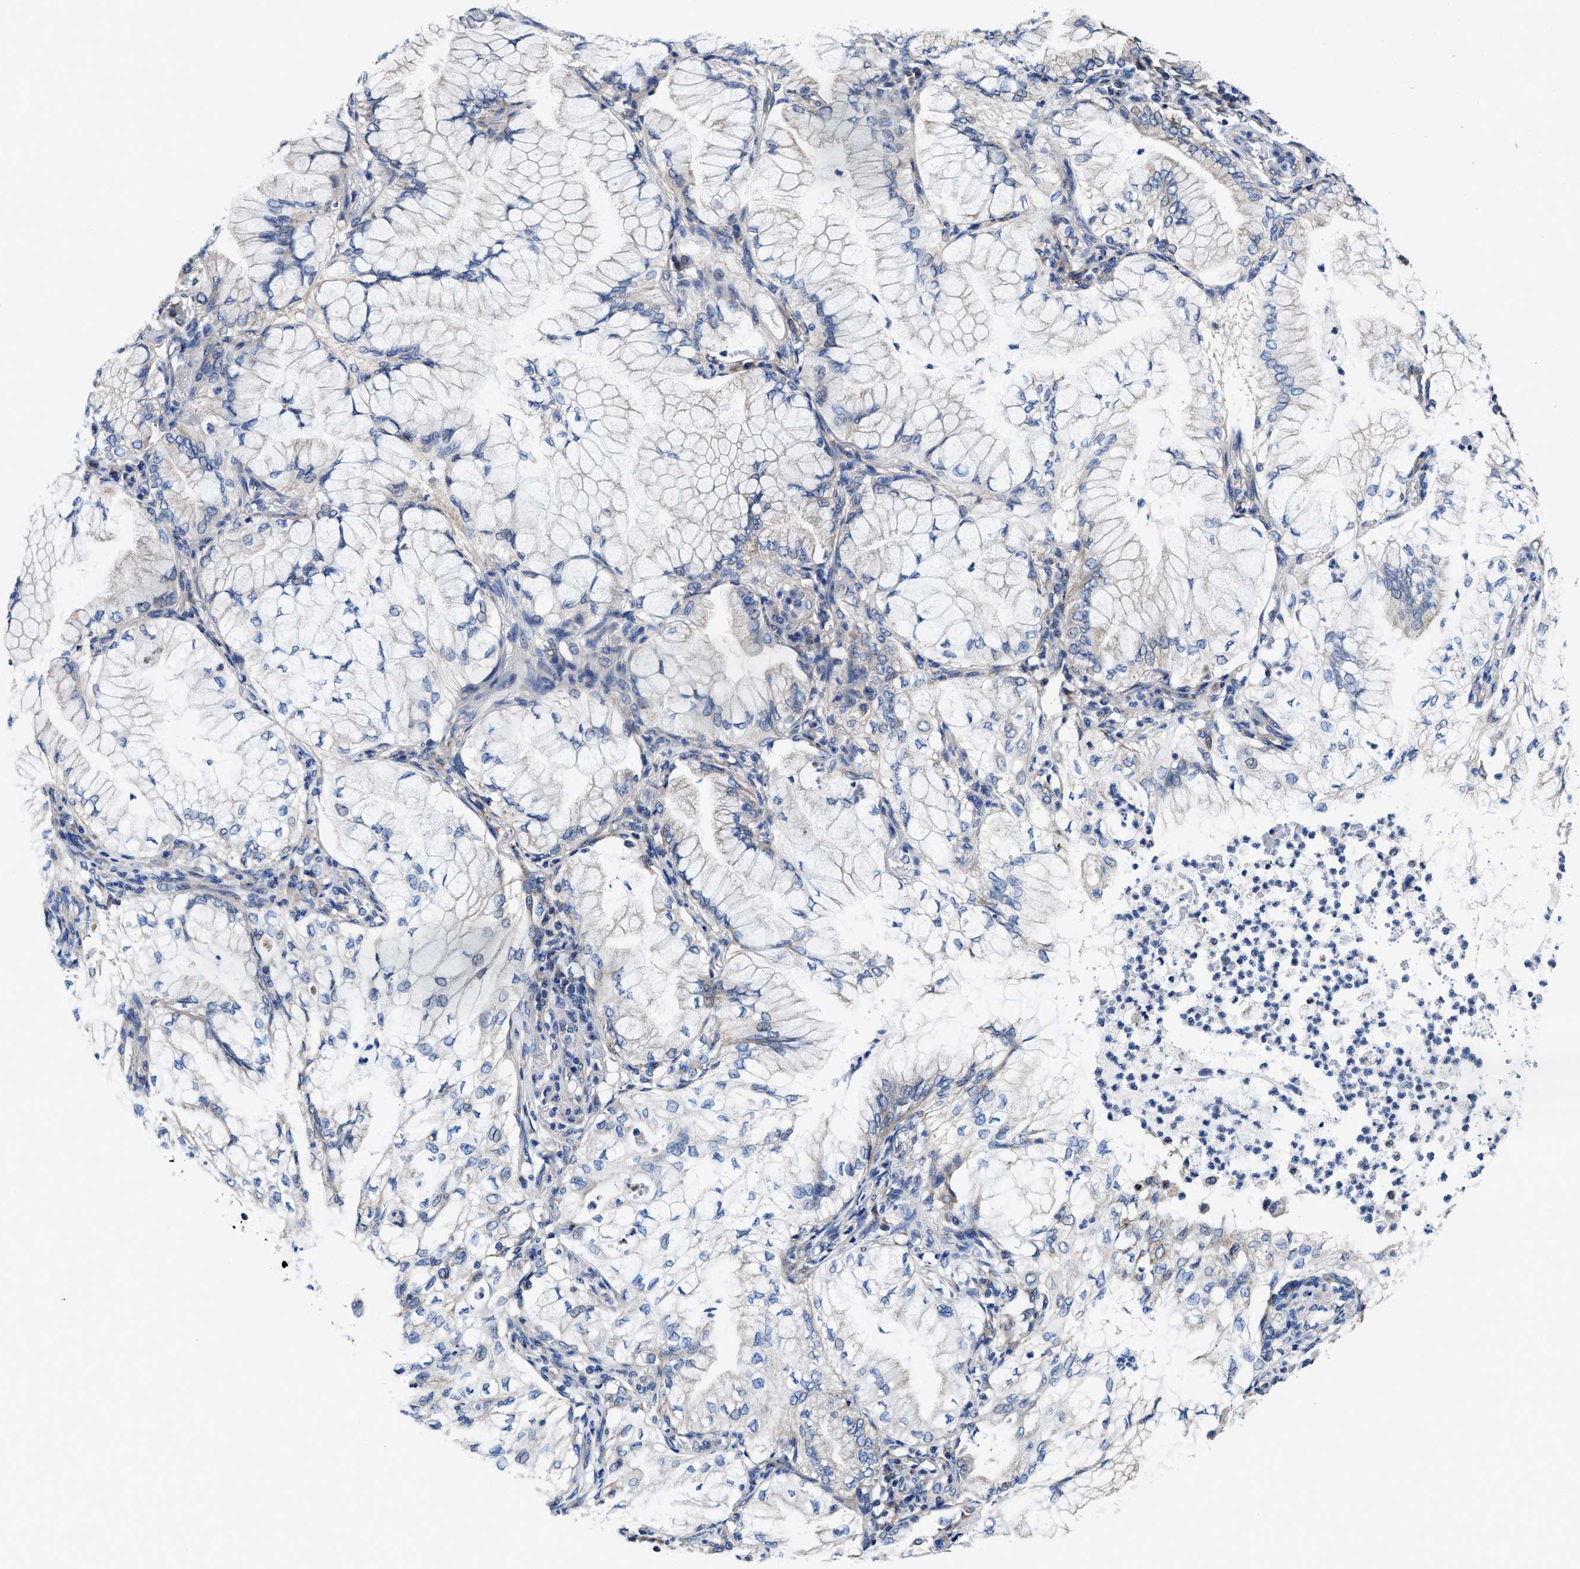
{"staining": {"intensity": "weak", "quantity": "<25%", "location": "cytoplasmic/membranous"}, "tissue": "lung cancer", "cell_type": "Tumor cells", "image_type": "cancer", "snomed": [{"axis": "morphology", "description": "Adenocarcinoma, NOS"}, {"axis": "topography", "description": "Lung"}], "caption": "Lung adenocarcinoma stained for a protein using immunohistochemistry (IHC) shows no staining tumor cells.", "gene": "TMEM30A", "patient": {"sex": "female", "age": 70}}